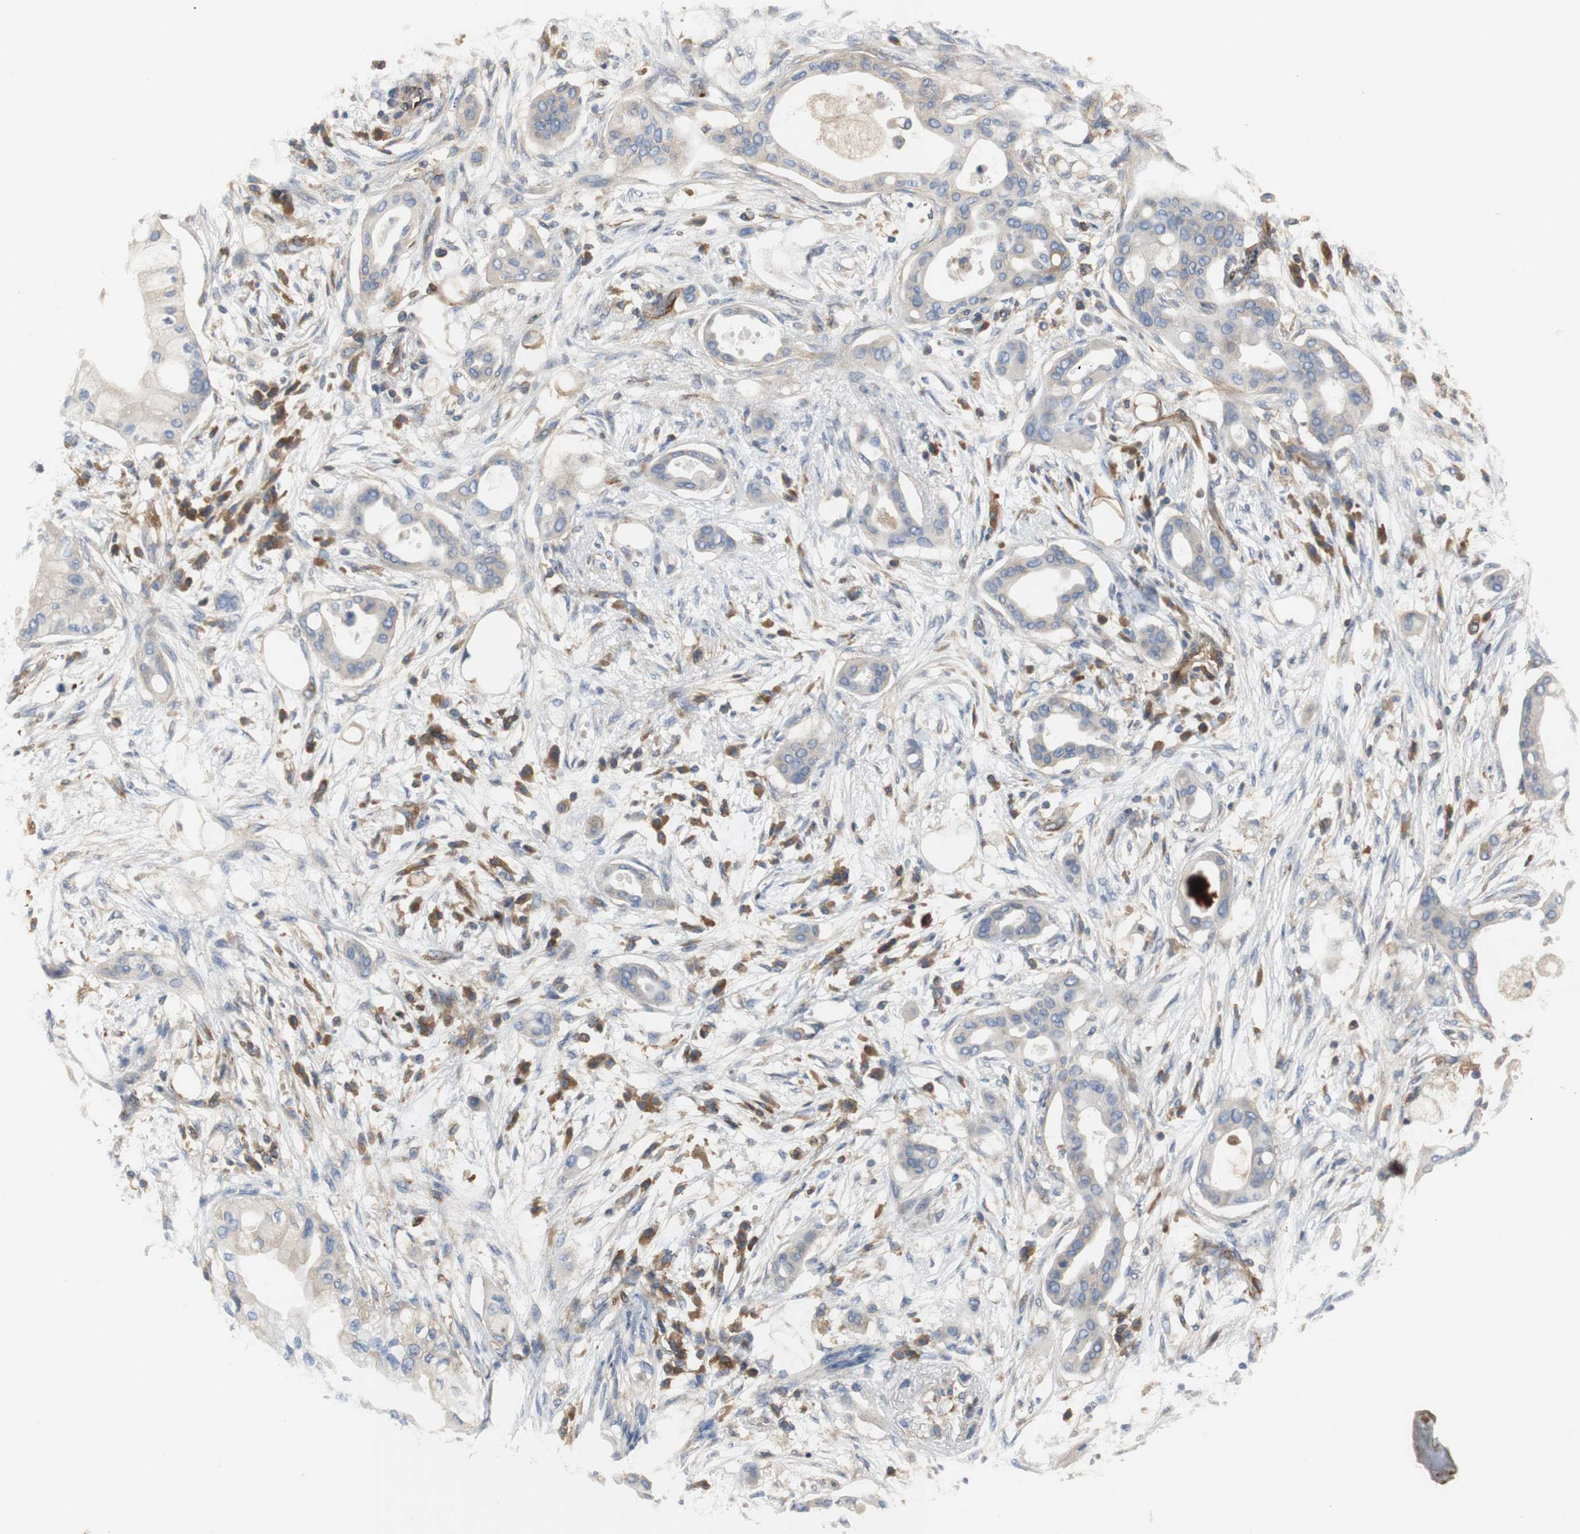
{"staining": {"intensity": "weak", "quantity": "<25%", "location": "cytoplasmic/membranous"}, "tissue": "pancreatic cancer", "cell_type": "Tumor cells", "image_type": "cancer", "snomed": [{"axis": "morphology", "description": "Adenocarcinoma, NOS"}, {"axis": "morphology", "description": "Adenocarcinoma, metastatic, NOS"}, {"axis": "topography", "description": "Lymph node"}, {"axis": "topography", "description": "Pancreas"}, {"axis": "topography", "description": "Duodenum"}], "caption": "Immunohistochemistry photomicrograph of neoplastic tissue: adenocarcinoma (pancreatic) stained with DAB reveals no significant protein expression in tumor cells.", "gene": "GYS1", "patient": {"sex": "female", "age": 64}}